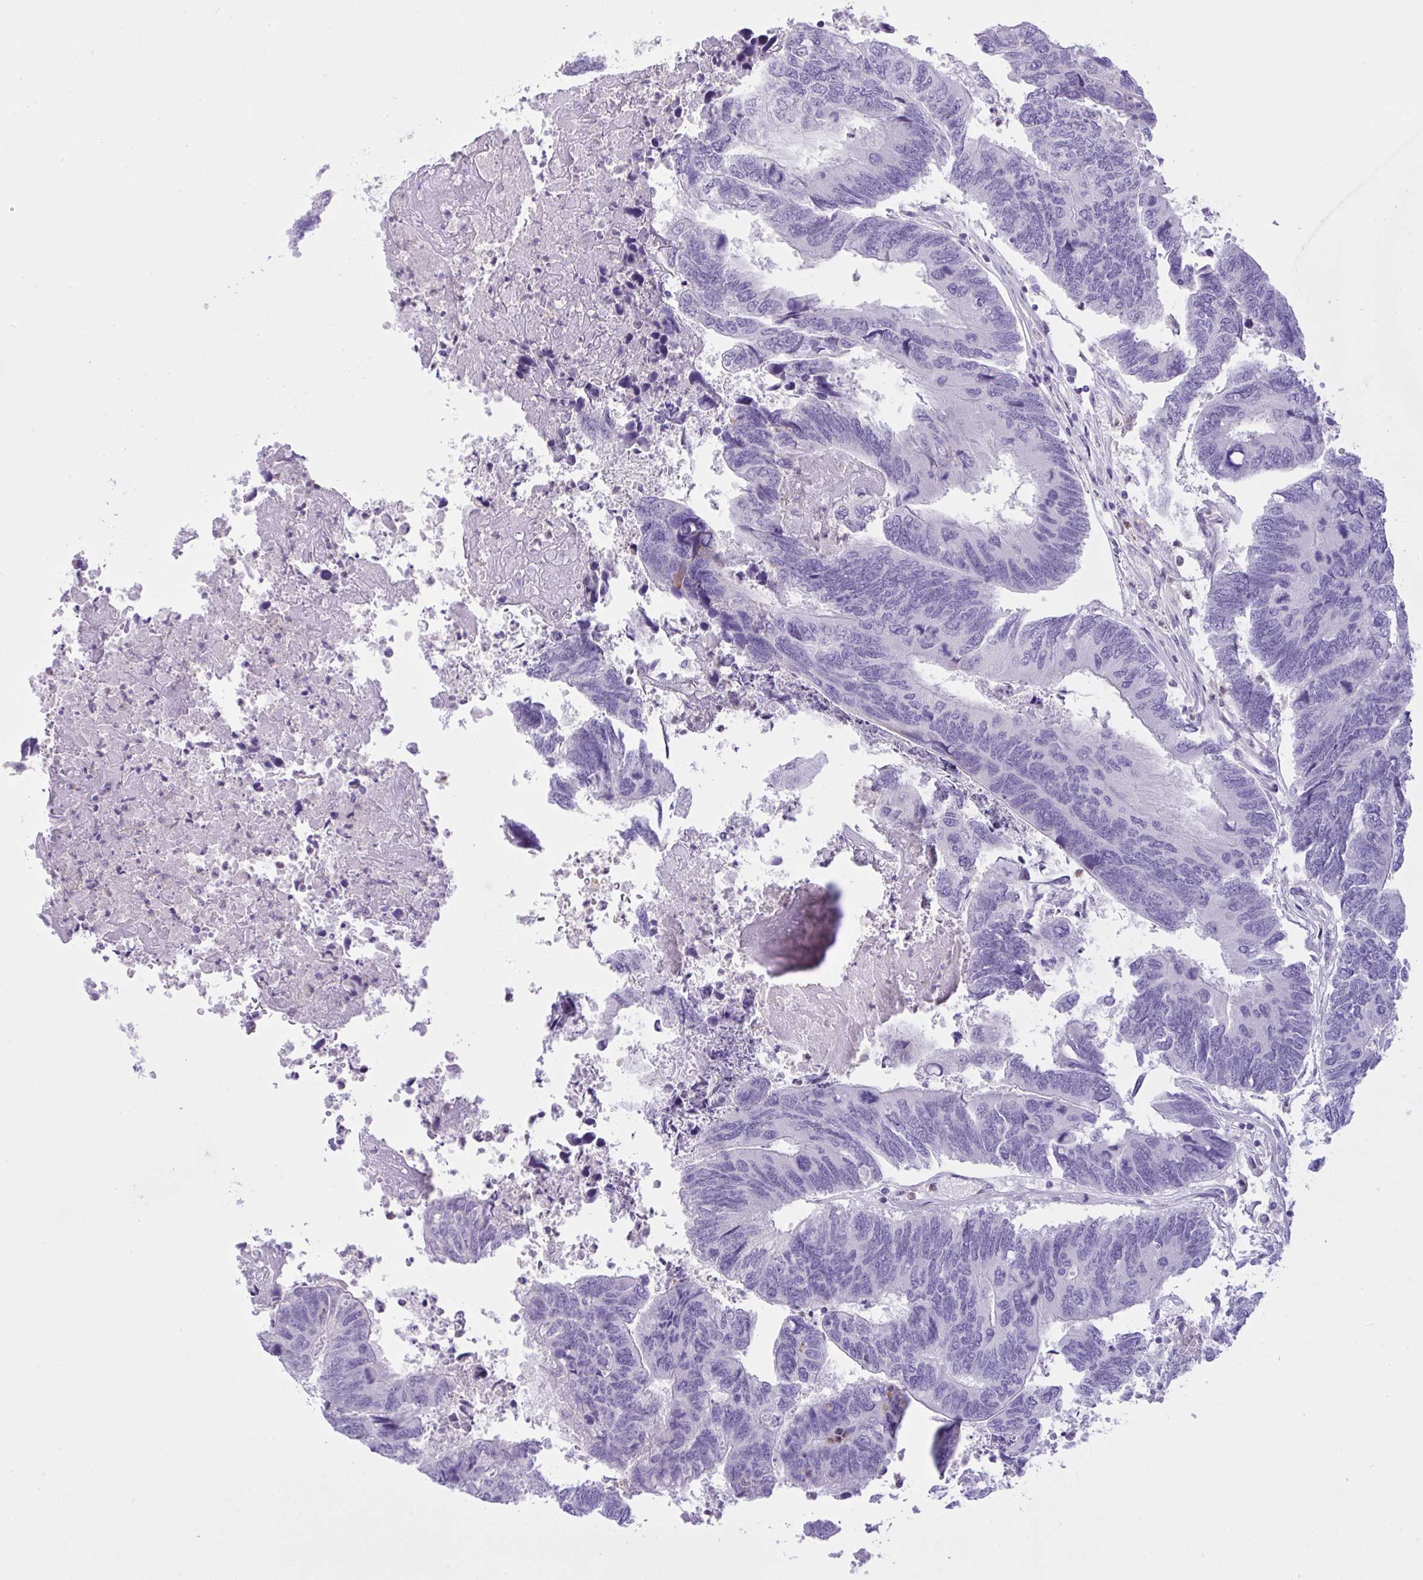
{"staining": {"intensity": "negative", "quantity": "none", "location": "none"}, "tissue": "colorectal cancer", "cell_type": "Tumor cells", "image_type": "cancer", "snomed": [{"axis": "morphology", "description": "Adenocarcinoma, NOS"}, {"axis": "topography", "description": "Colon"}], "caption": "Immunohistochemistry (IHC) photomicrograph of neoplastic tissue: colorectal cancer (adenocarcinoma) stained with DAB (3,3'-diaminobenzidine) displays no significant protein staining in tumor cells.", "gene": "NCF1", "patient": {"sex": "female", "age": 67}}